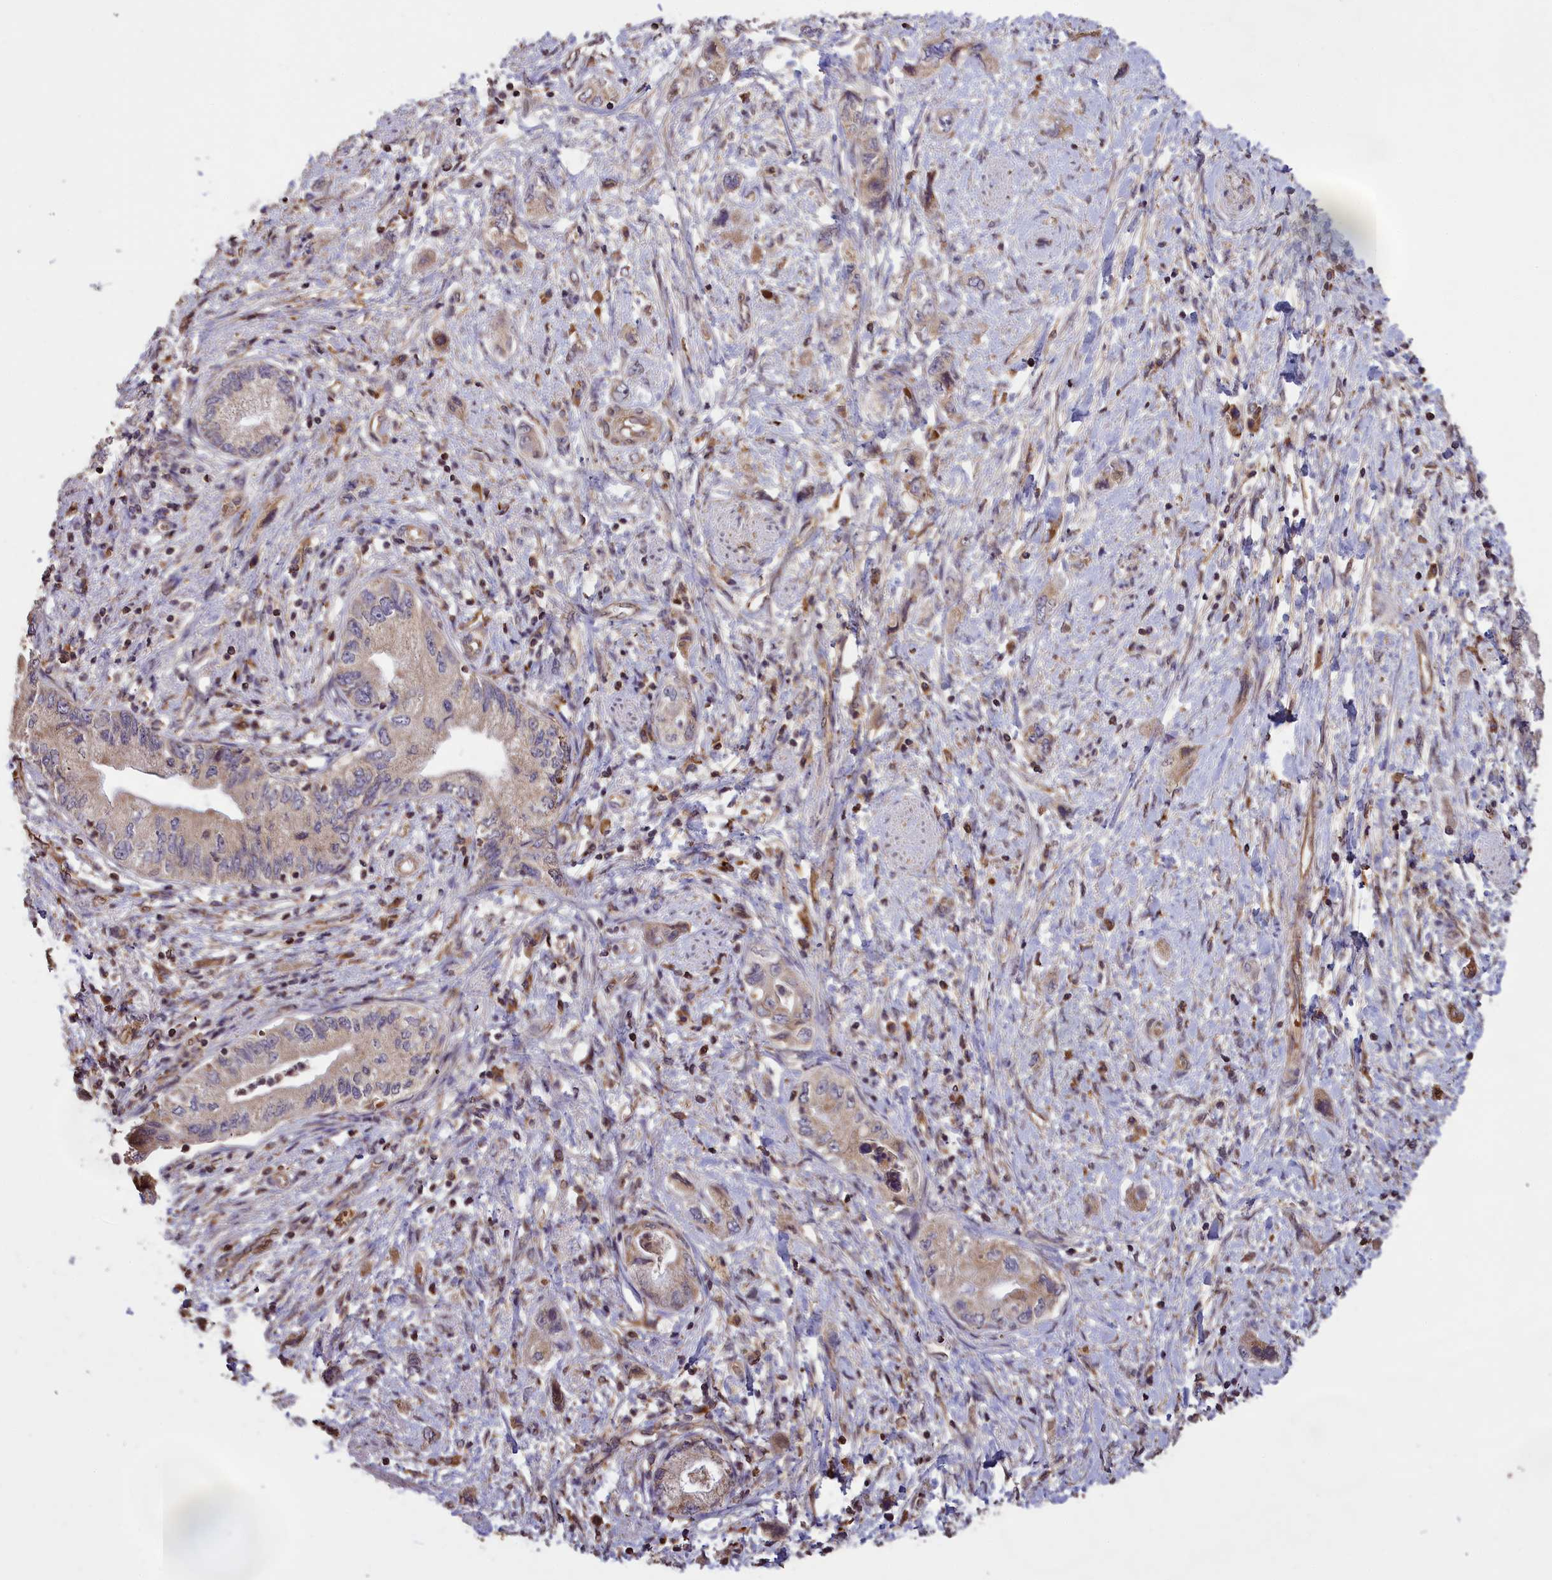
{"staining": {"intensity": "moderate", "quantity": "<25%", "location": "cytoplasmic/membranous"}, "tissue": "pancreatic cancer", "cell_type": "Tumor cells", "image_type": "cancer", "snomed": [{"axis": "morphology", "description": "Adenocarcinoma, NOS"}, {"axis": "topography", "description": "Pancreas"}], "caption": "Immunohistochemistry micrograph of neoplastic tissue: human pancreatic cancer stained using immunohistochemistry (IHC) displays low levels of moderate protein expression localized specifically in the cytoplasmic/membranous of tumor cells, appearing as a cytoplasmic/membranous brown color.", "gene": "CLRN2", "patient": {"sex": "female", "age": 73}}